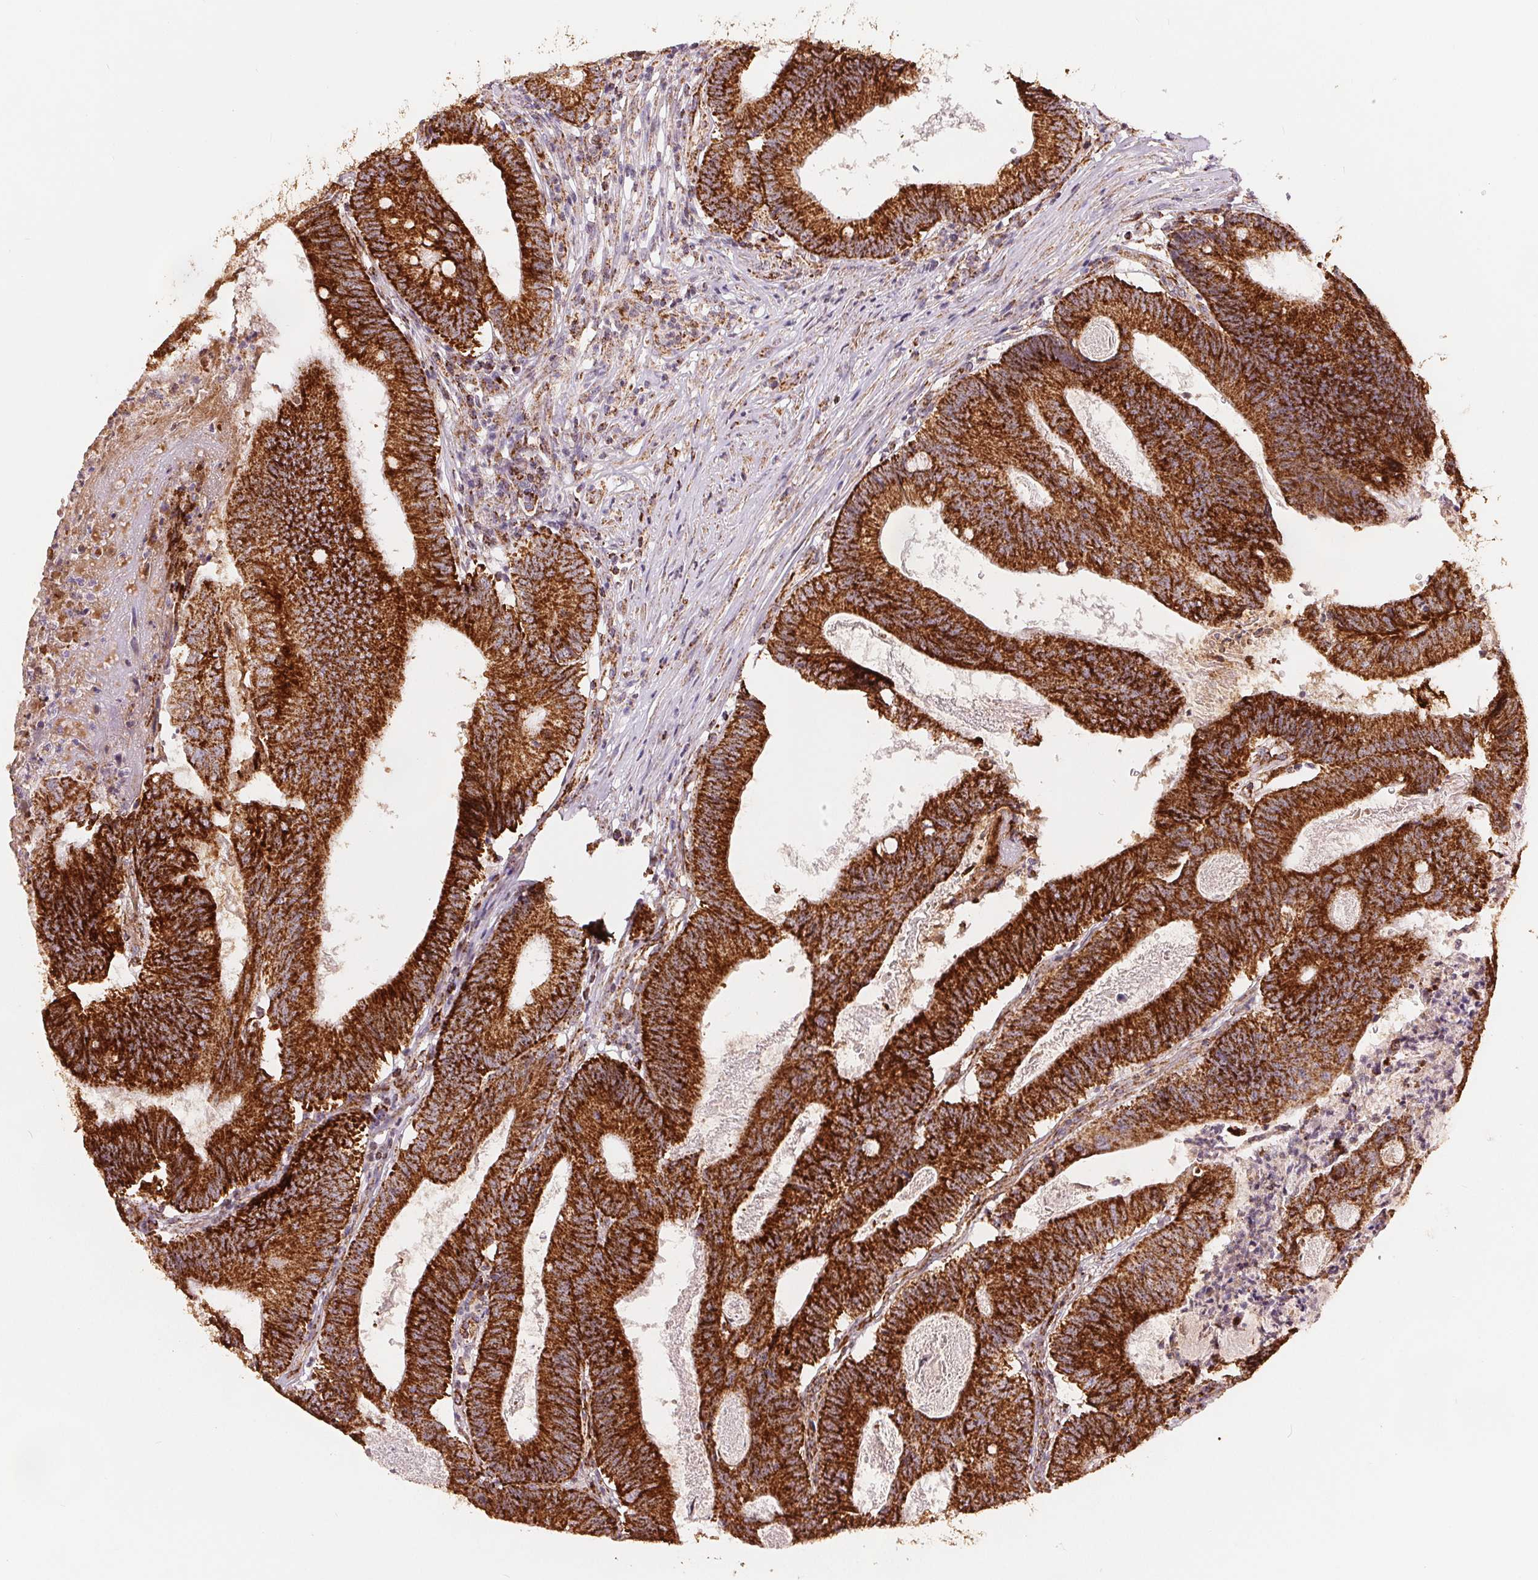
{"staining": {"intensity": "strong", "quantity": ">75%", "location": "cytoplasmic/membranous"}, "tissue": "colorectal cancer", "cell_type": "Tumor cells", "image_type": "cancer", "snomed": [{"axis": "morphology", "description": "Adenocarcinoma, NOS"}, {"axis": "topography", "description": "Colon"}], "caption": "Colorectal adenocarcinoma stained for a protein (brown) shows strong cytoplasmic/membranous positive positivity in about >75% of tumor cells.", "gene": "SDHB", "patient": {"sex": "female", "age": 70}}